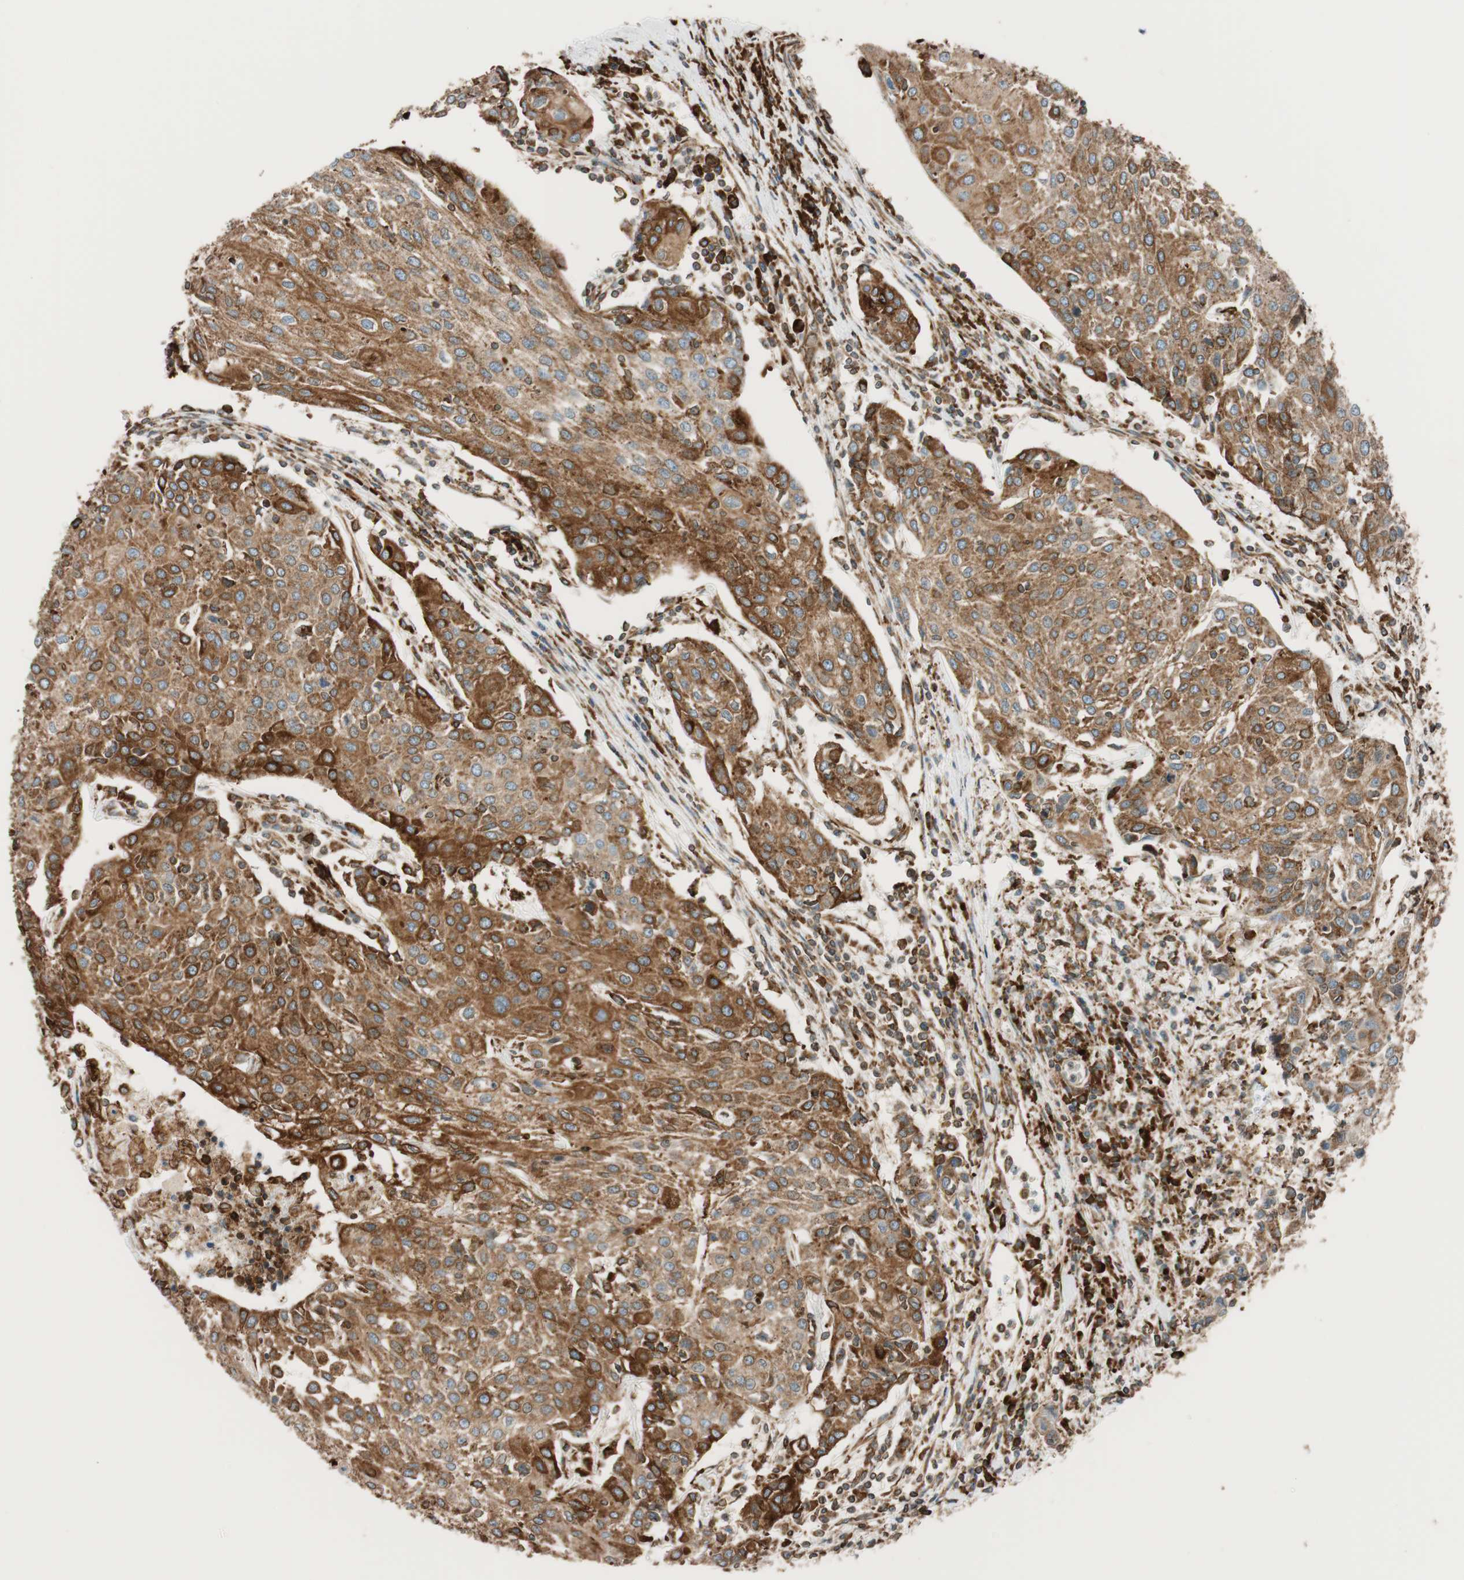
{"staining": {"intensity": "strong", "quantity": ">75%", "location": "cytoplasmic/membranous"}, "tissue": "urothelial cancer", "cell_type": "Tumor cells", "image_type": "cancer", "snomed": [{"axis": "morphology", "description": "Urothelial carcinoma, High grade"}, {"axis": "topography", "description": "Urinary bladder"}], "caption": "The immunohistochemical stain highlights strong cytoplasmic/membranous staining in tumor cells of urothelial cancer tissue. (brown staining indicates protein expression, while blue staining denotes nuclei).", "gene": "PRKCSH", "patient": {"sex": "female", "age": 85}}